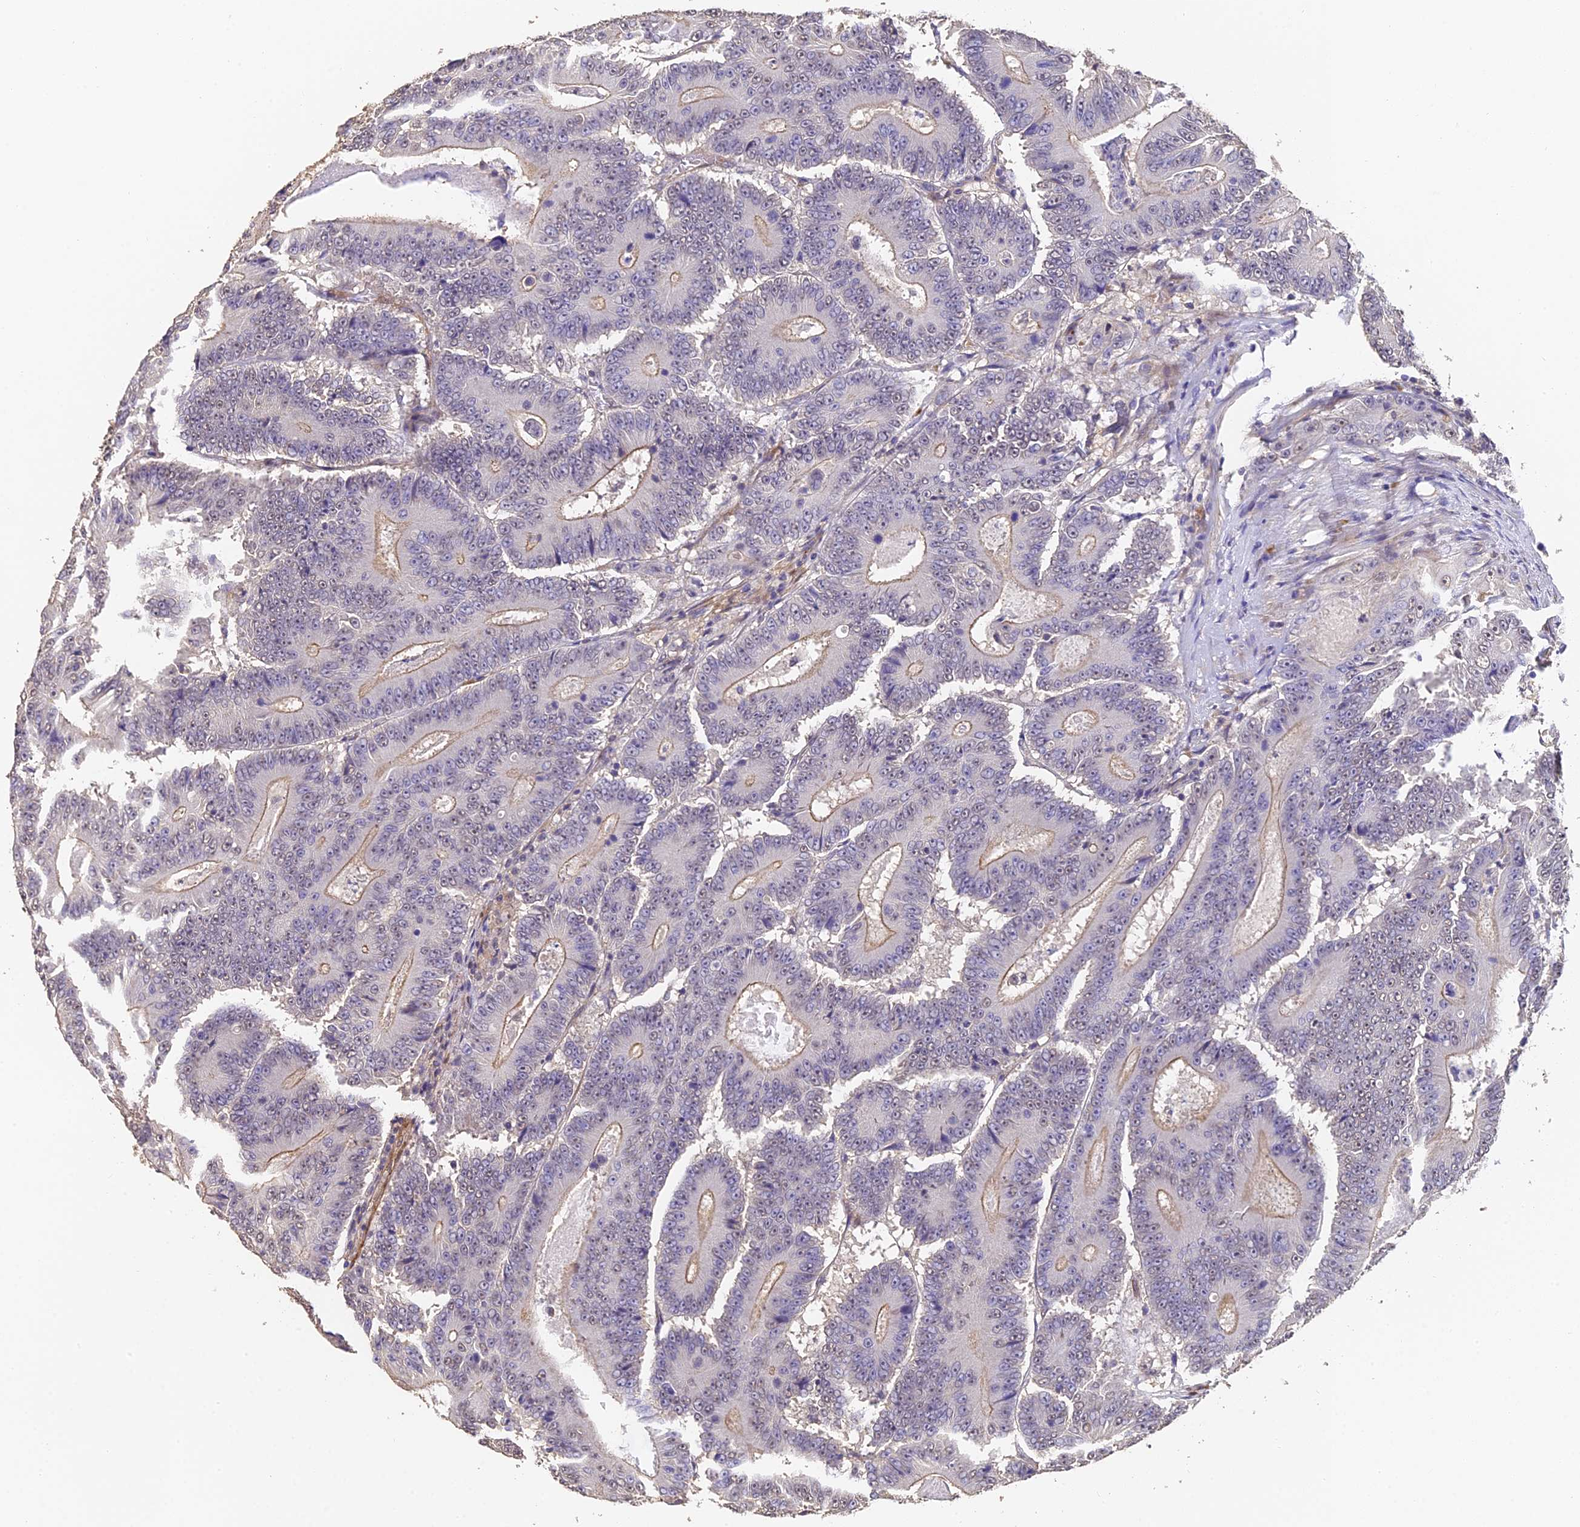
{"staining": {"intensity": "moderate", "quantity": "<25%", "location": "cytoplasmic/membranous"}, "tissue": "colorectal cancer", "cell_type": "Tumor cells", "image_type": "cancer", "snomed": [{"axis": "morphology", "description": "Adenocarcinoma, NOS"}, {"axis": "topography", "description": "Colon"}], "caption": "Immunohistochemical staining of colorectal adenocarcinoma exhibits low levels of moderate cytoplasmic/membranous expression in about <25% of tumor cells.", "gene": "SLC11A1", "patient": {"sex": "male", "age": 83}}